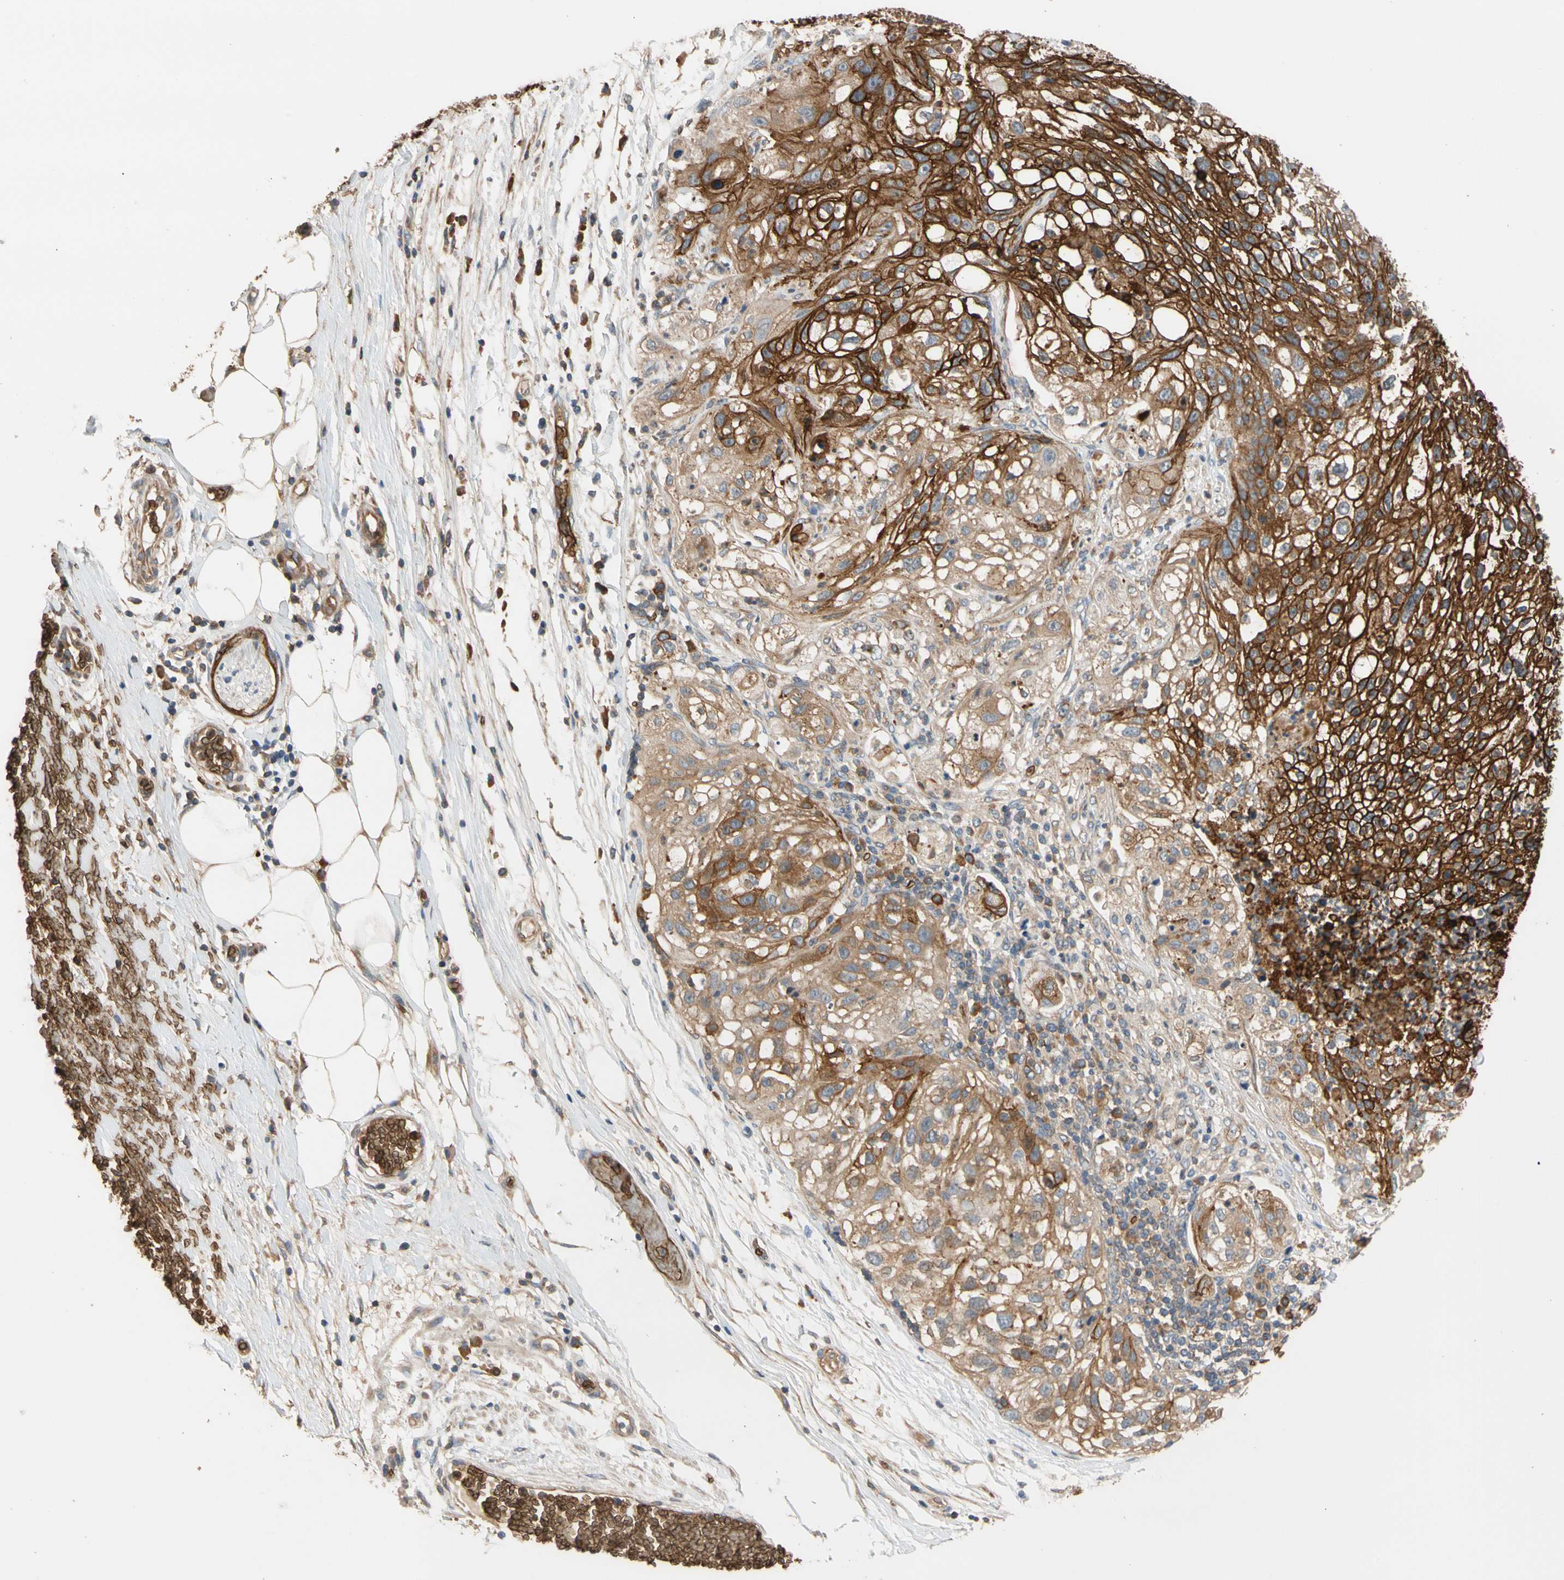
{"staining": {"intensity": "strong", "quantity": ">75%", "location": "cytoplasmic/membranous"}, "tissue": "lung cancer", "cell_type": "Tumor cells", "image_type": "cancer", "snomed": [{"axis": "morphology", "description": "Inflammation, NOS"}, {"axis": "morphology", "description": "Squamous cell carcinoma, NOS"}, {"axis": "topography", "description": "Lymph node"}, {"axis": "topography", "description": "Soft tissue"}, {"axis": "topography", "description": "Lung"}], "caption": "This photomicrograph exhibits lung squamous cell carcinoma stained with IHC to label a protein in brown. The cytoplasmic/membranous of tumor cells show strong positivity for the protein. Nuclei are counter-stained blue.", "gene": "RIOK2", "patient": {"sex": "male", "age": 66}}